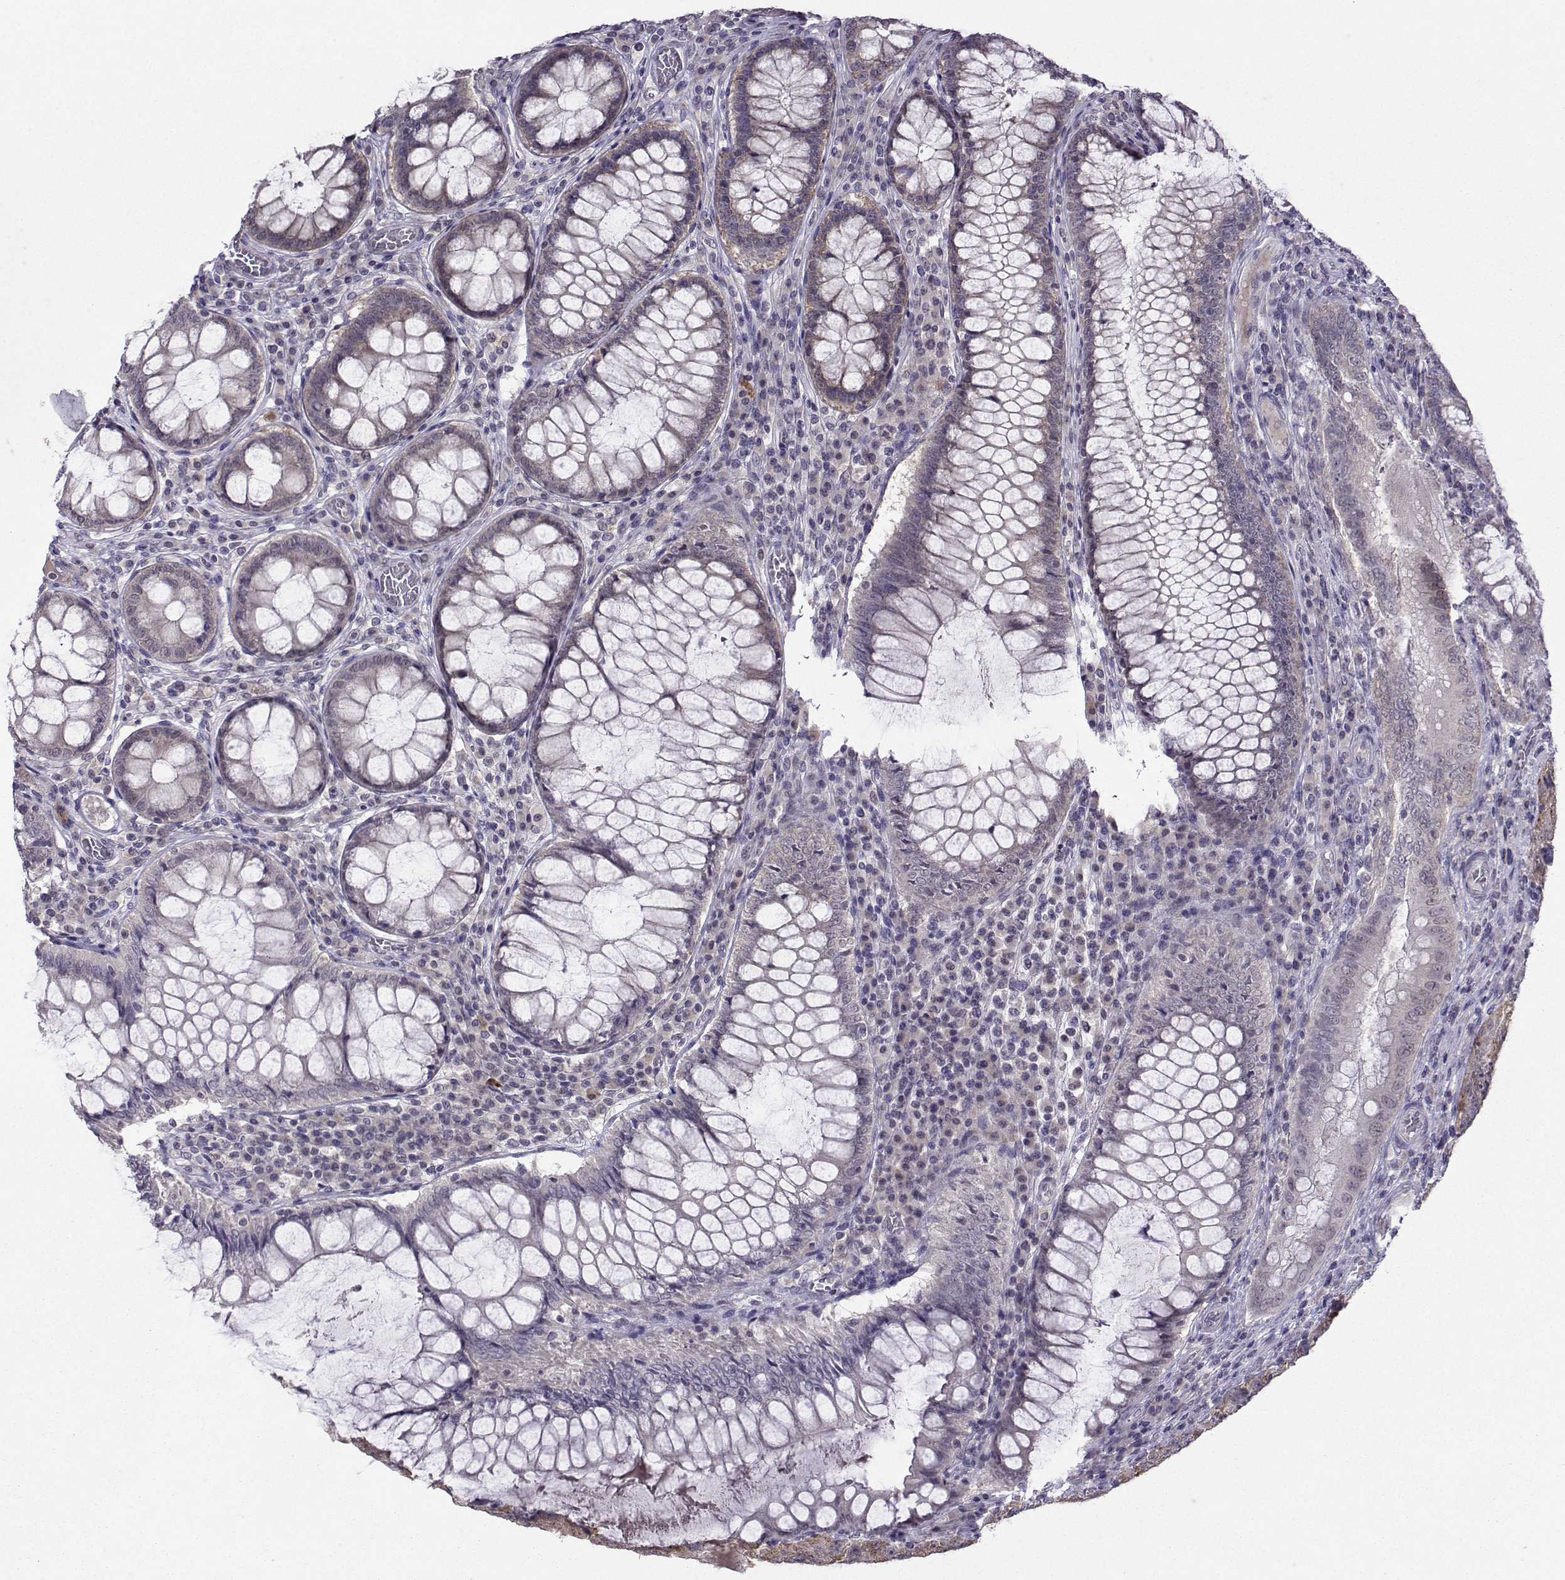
{"staining": {"intensity": "moderate", "quantity": "25%-75%", "location": "cytoplasmic/membranous"}, "tissue": "colorectal cancer", "cell_type": "Tumor cells", "image_type": "cancer", "snomed": [{"axis": "morphology", "description": "Adenocarcinoma, NOS"}, {"axis": "topography", "description": "Colon"}], "caption": "Tumor cells show medium levels of moderate cytoplasmic/membranous expression in approximately 25%-75% of cells in human colorectal adenocarcinoma.", "gene": "DDX20", "patient": {"sex": "female", "age": 86}}